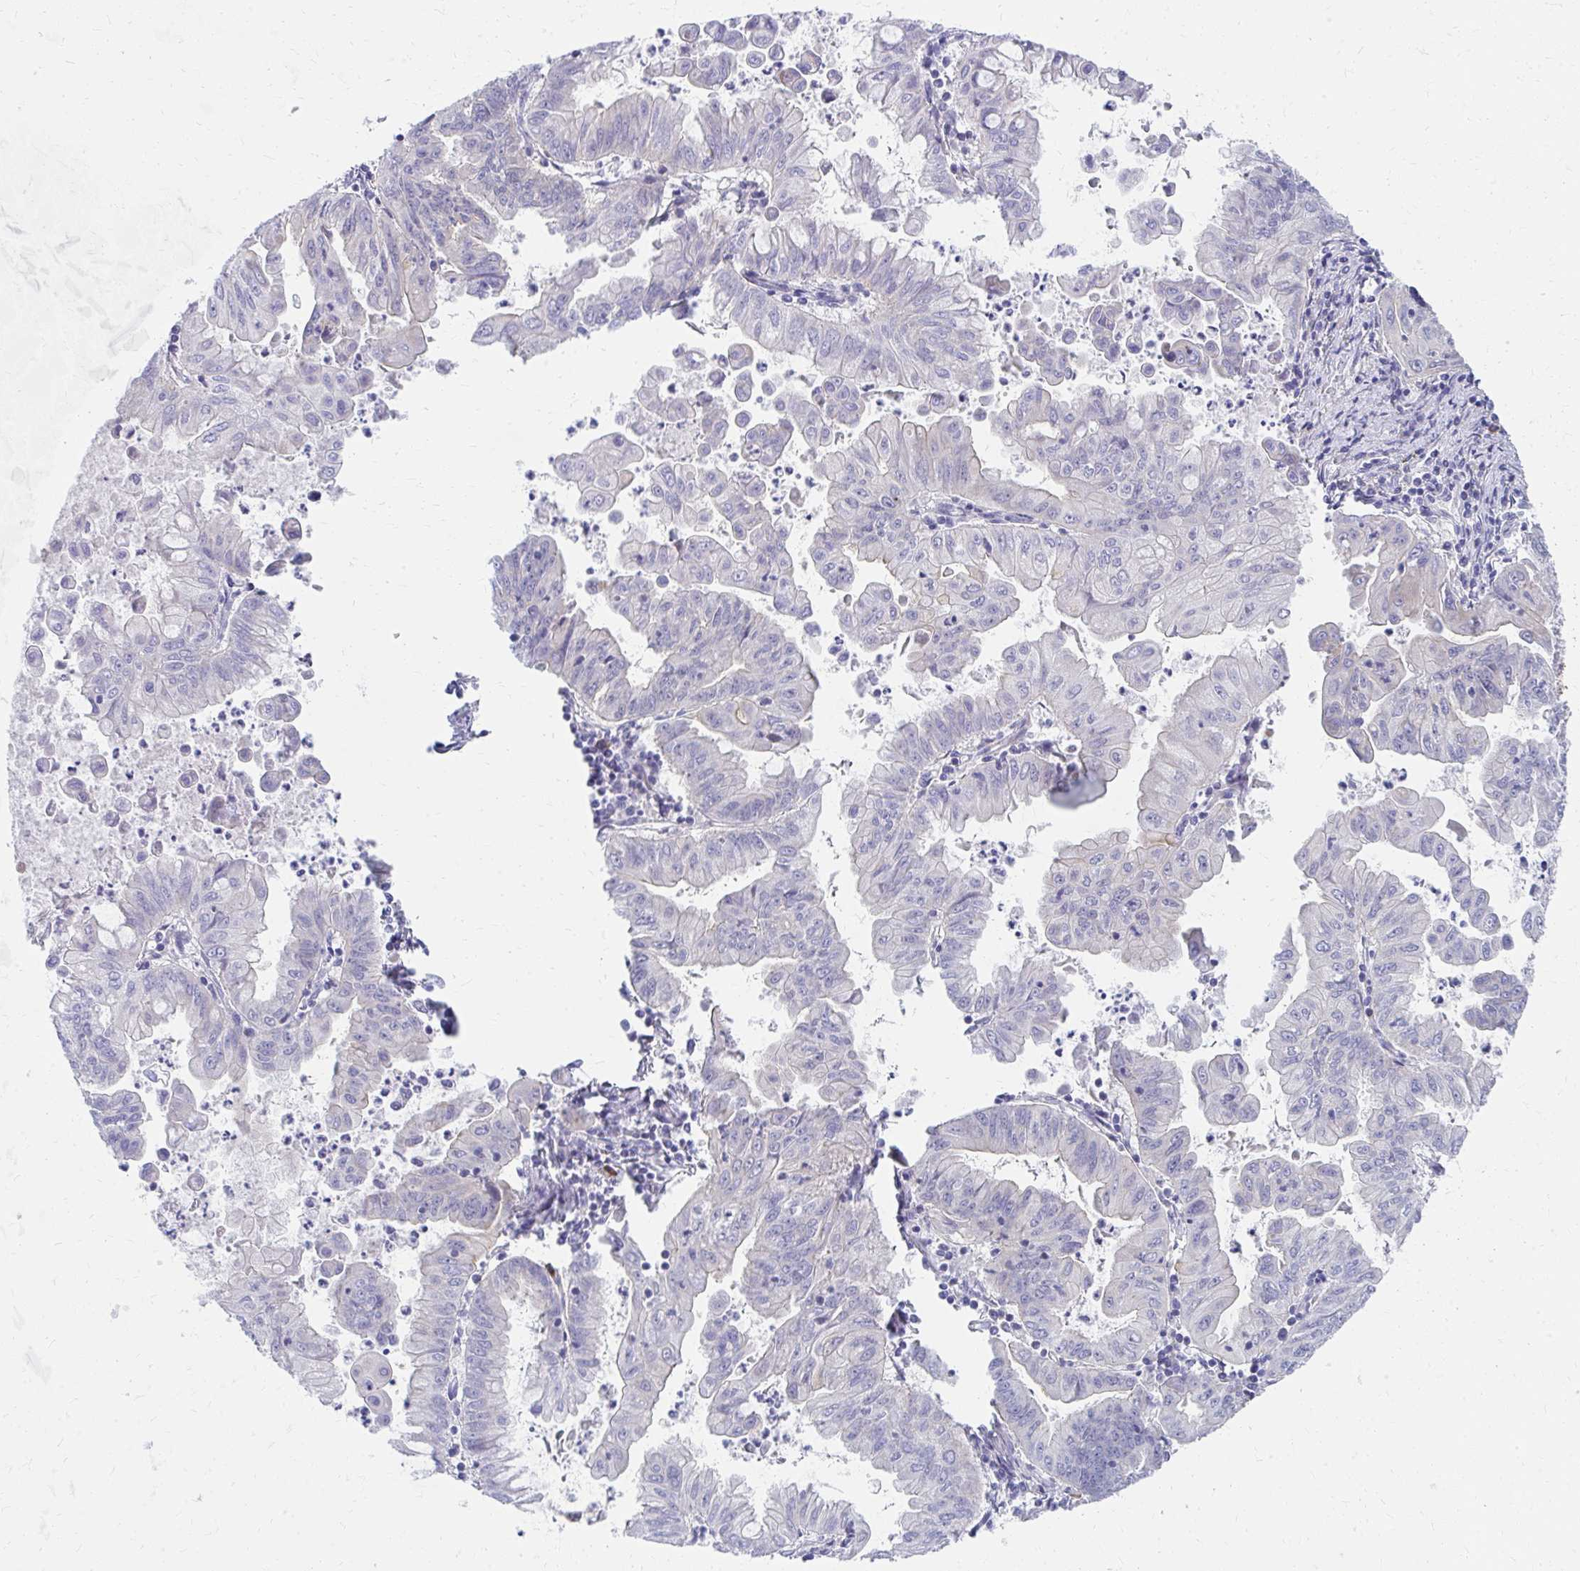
{"staining": {"intensity": "negative", "quantity": "none", "location": "none"}, "tissue": "stomach cancer", "cell_type": "Tumor cells", "image_type": "cancer", "snomed": [{"axis": "morphology", "description": "Adenocarcinoma, NOS"}, {"axis": "topography", "description": "Stomach, upper"}], "caption": "The immunohistochemistry micrograph has no significant positivity in tumor cells of stomach adenocarcinoma tissue.", "gene": "IL37", "patient": {"sex": "male", "age": 80}}